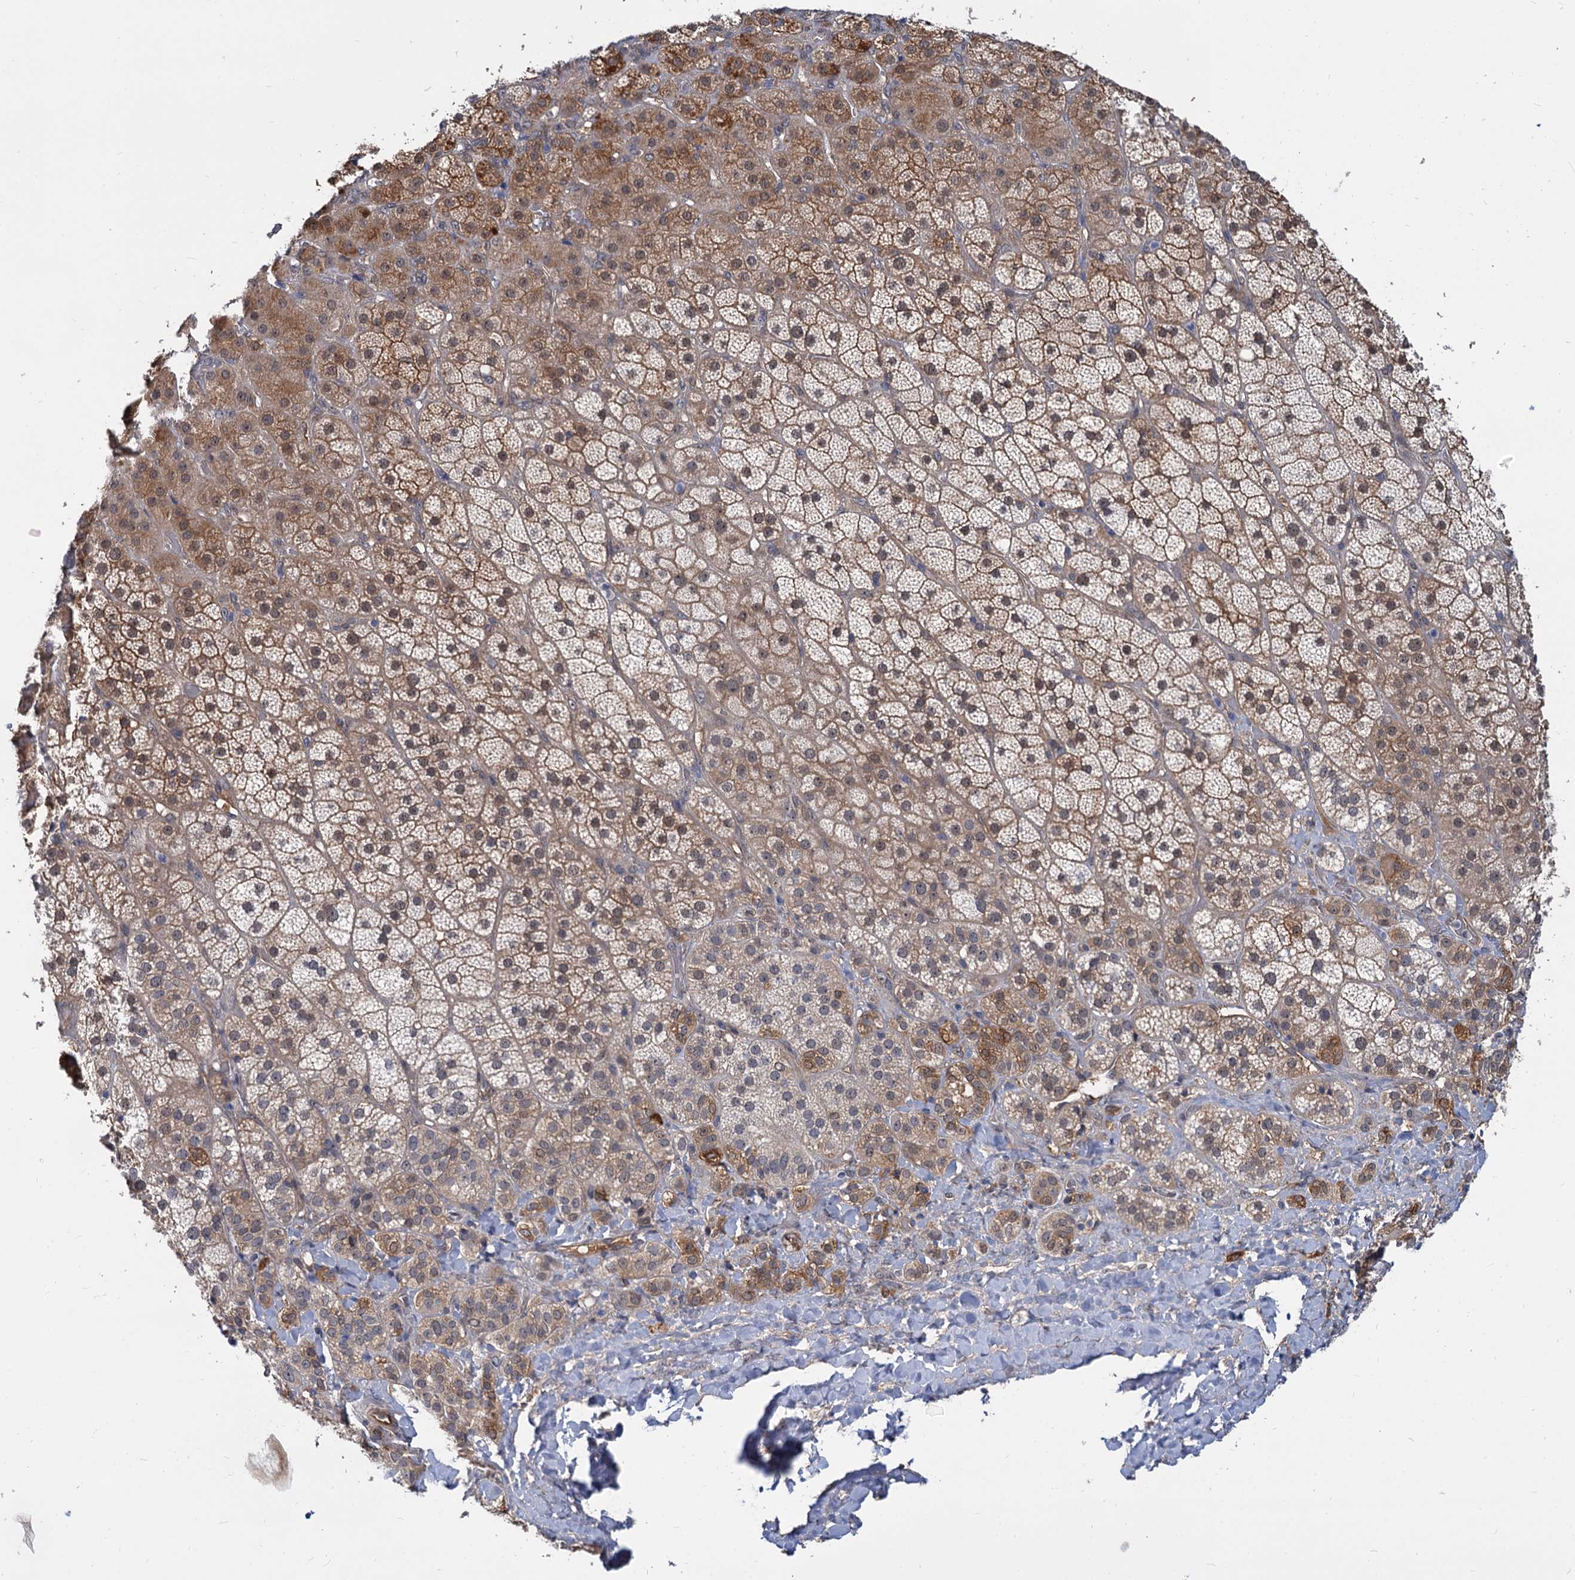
{"staining": {"intensity": "moderate", "quantity": ">75%", "location": "cytoplasmic/membranous,nuclear"}, "tissue": "adrenal gland", "cell_type": "Glandular cells", "image_type": "normal", "snomed": [{"axis": "morphology", "description": "Normal tissue, NOS"}, {"axis": "topography", "description": "Adrenal gland"}], "caption": "DAB (3,3'-diaminobenzidine) immunohistochemical staining of benign human adrenal gland shows moderate cytoplasmic/membranous,nuclear protein positivity in about >75% of glandular cells.", "gene": "SNX15", "patient": {"sex": "male", "age": 57}}